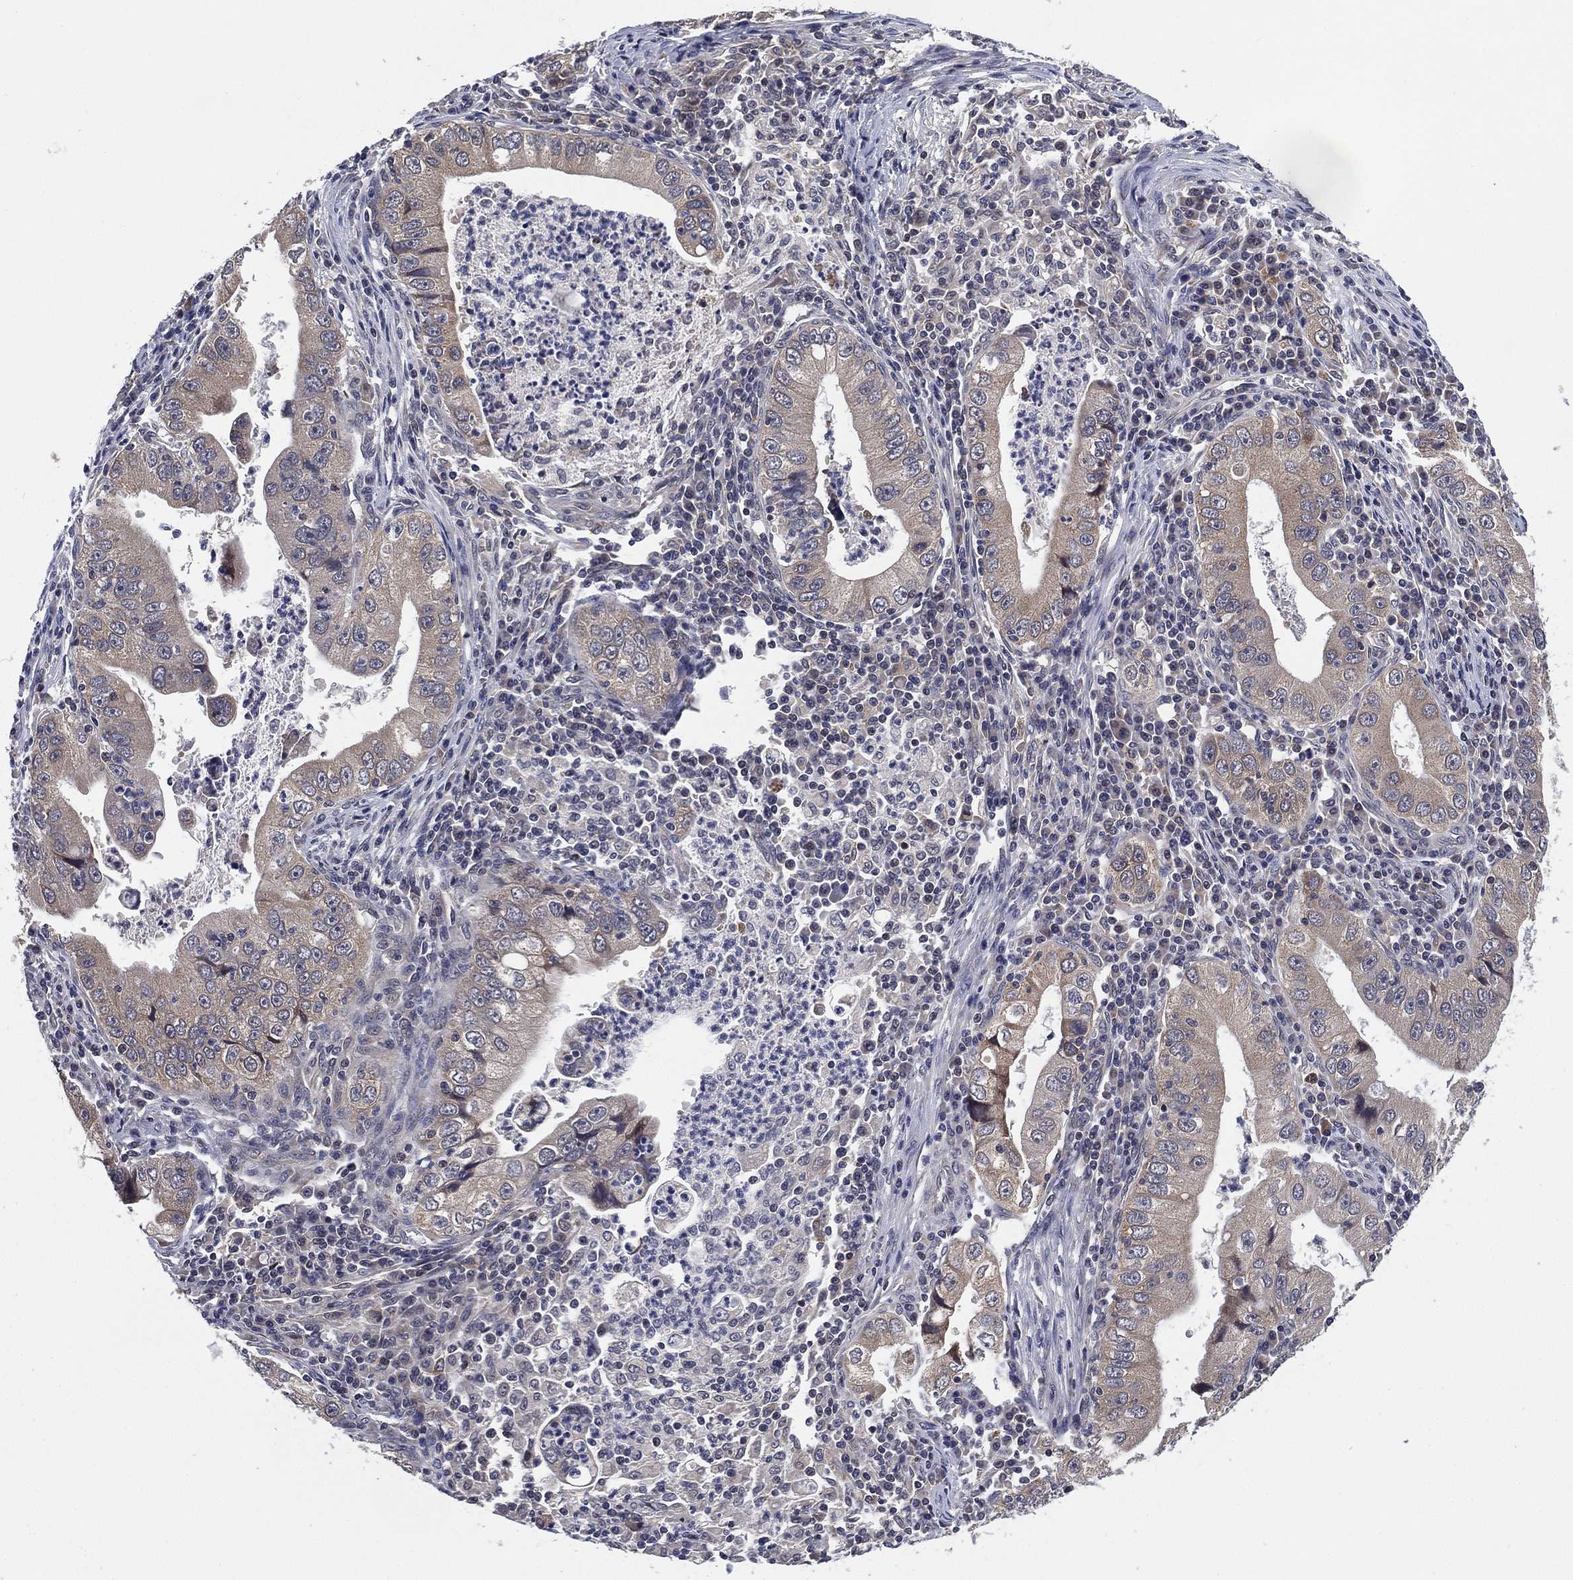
{"staining": {"intensity": "weak", "quantity": "<25%", "location": "cytoplasmic/membranous"}, "tissue": "stomach cancer", "cell_type": "Tumor cells", "image_type": "cancer", "snomed": [{"axis": "morphology", "description": "Adenocarcinoma, NOS"}, {"axis": "topography", "description": "Stomach"}], "caption": "An immunohistochemistry (IHC) photomicrograph of stomach adenocarcinoma is shown. There is no staining in tumor cells of stomach adenocarcinoma. (DAB (3,3'-diaminobenzidine) immunohistochemistry (IHC) with hematoxylin counter stain).", "gene": "SELENOO", "patient": {"sex": "male", "age": 76}}